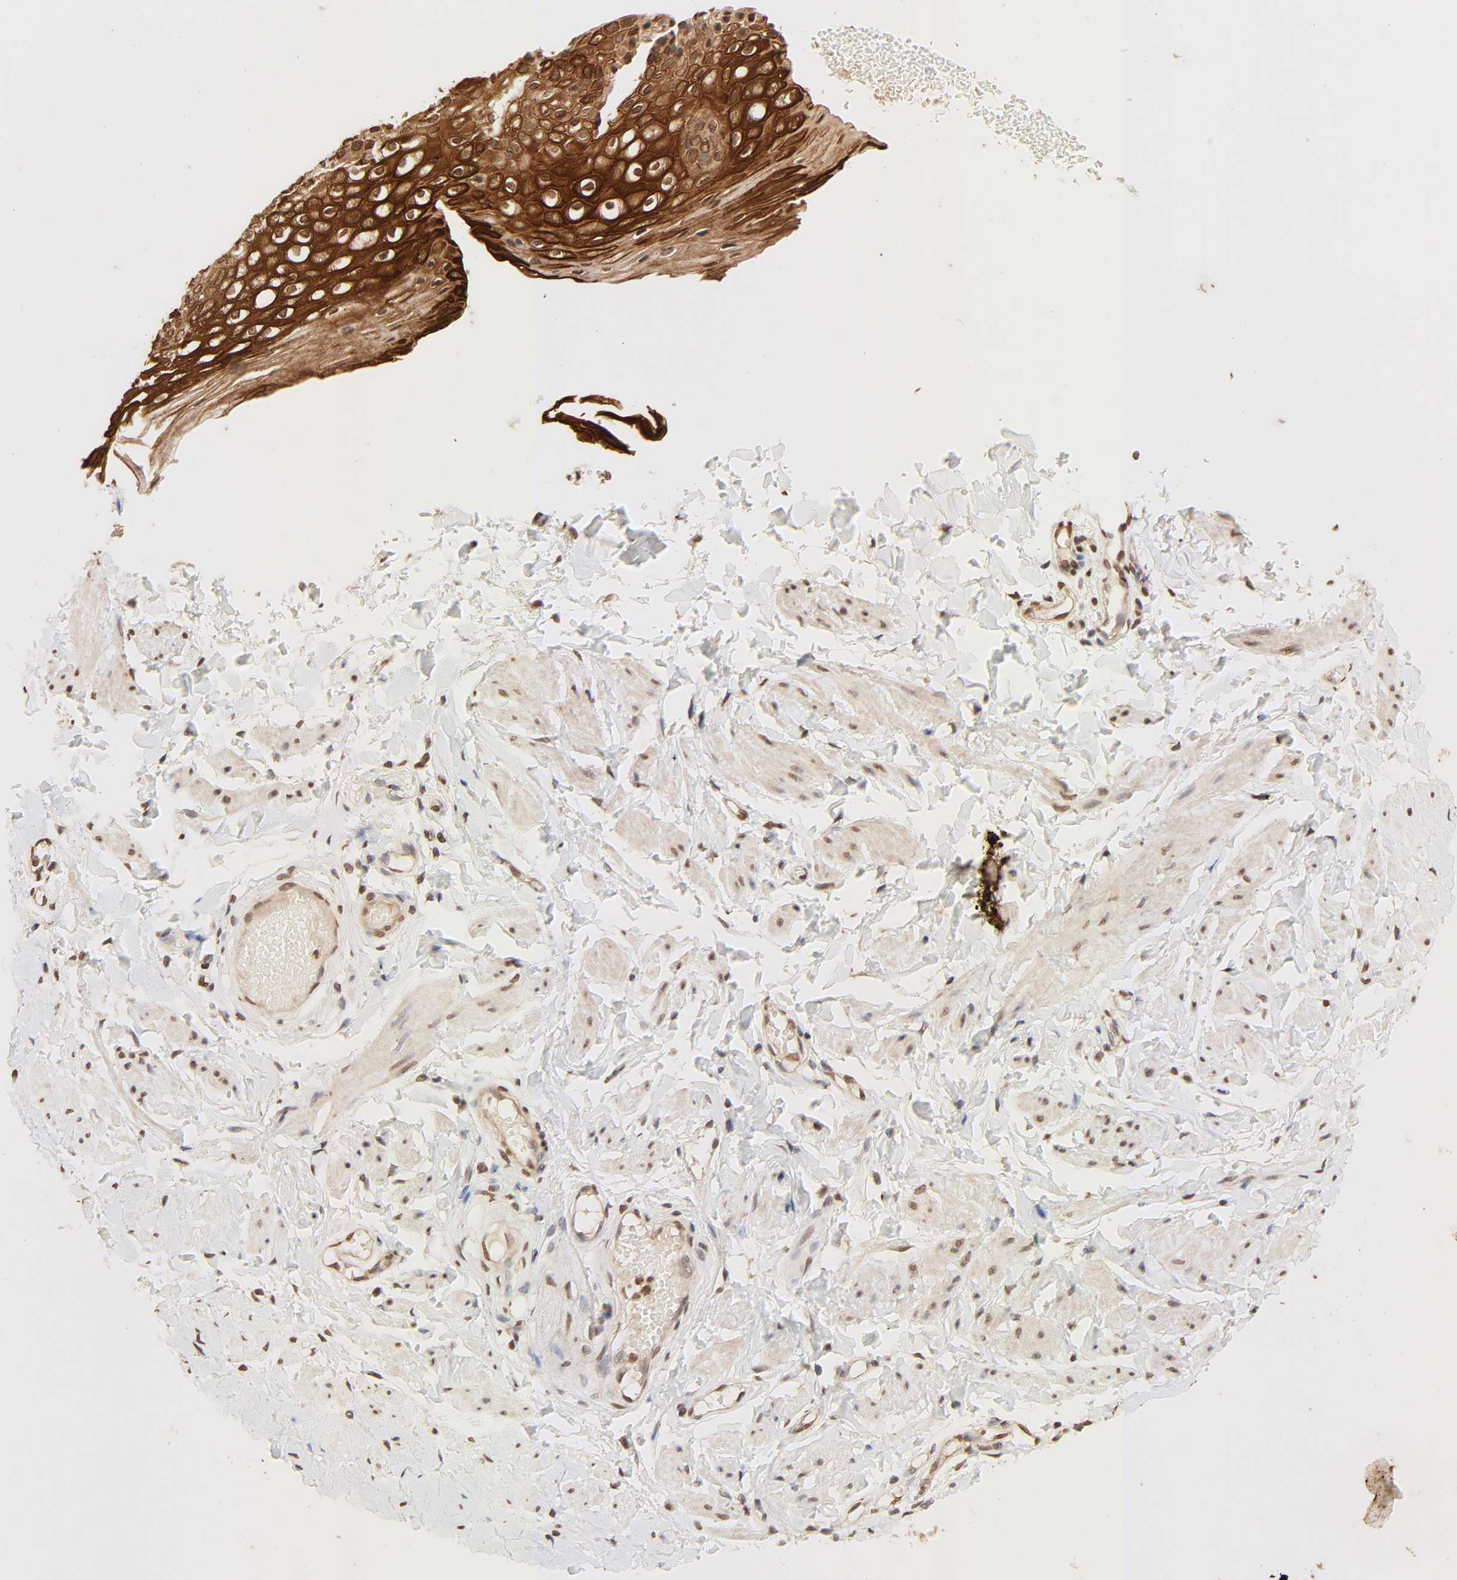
{"staining": {"intensity": "strong", "quantity": ">75%", "location": "cytoplasmic/membranous,nuclear"}, "tissue": "vagina", "cell_type": "Squamous epithelial cells", "image_type": "normal", "snomed": [{"axis": "morphology", "description": "Normal tissue, NOS"}, {"axis": "topography", "description": "Vagina"}], "caption": "Human vagina stained with a protein marker shows strong staining in squamous epithelial cells.", "gene": "TBL1X", "patient": {"sex": "female", "age": 55}}